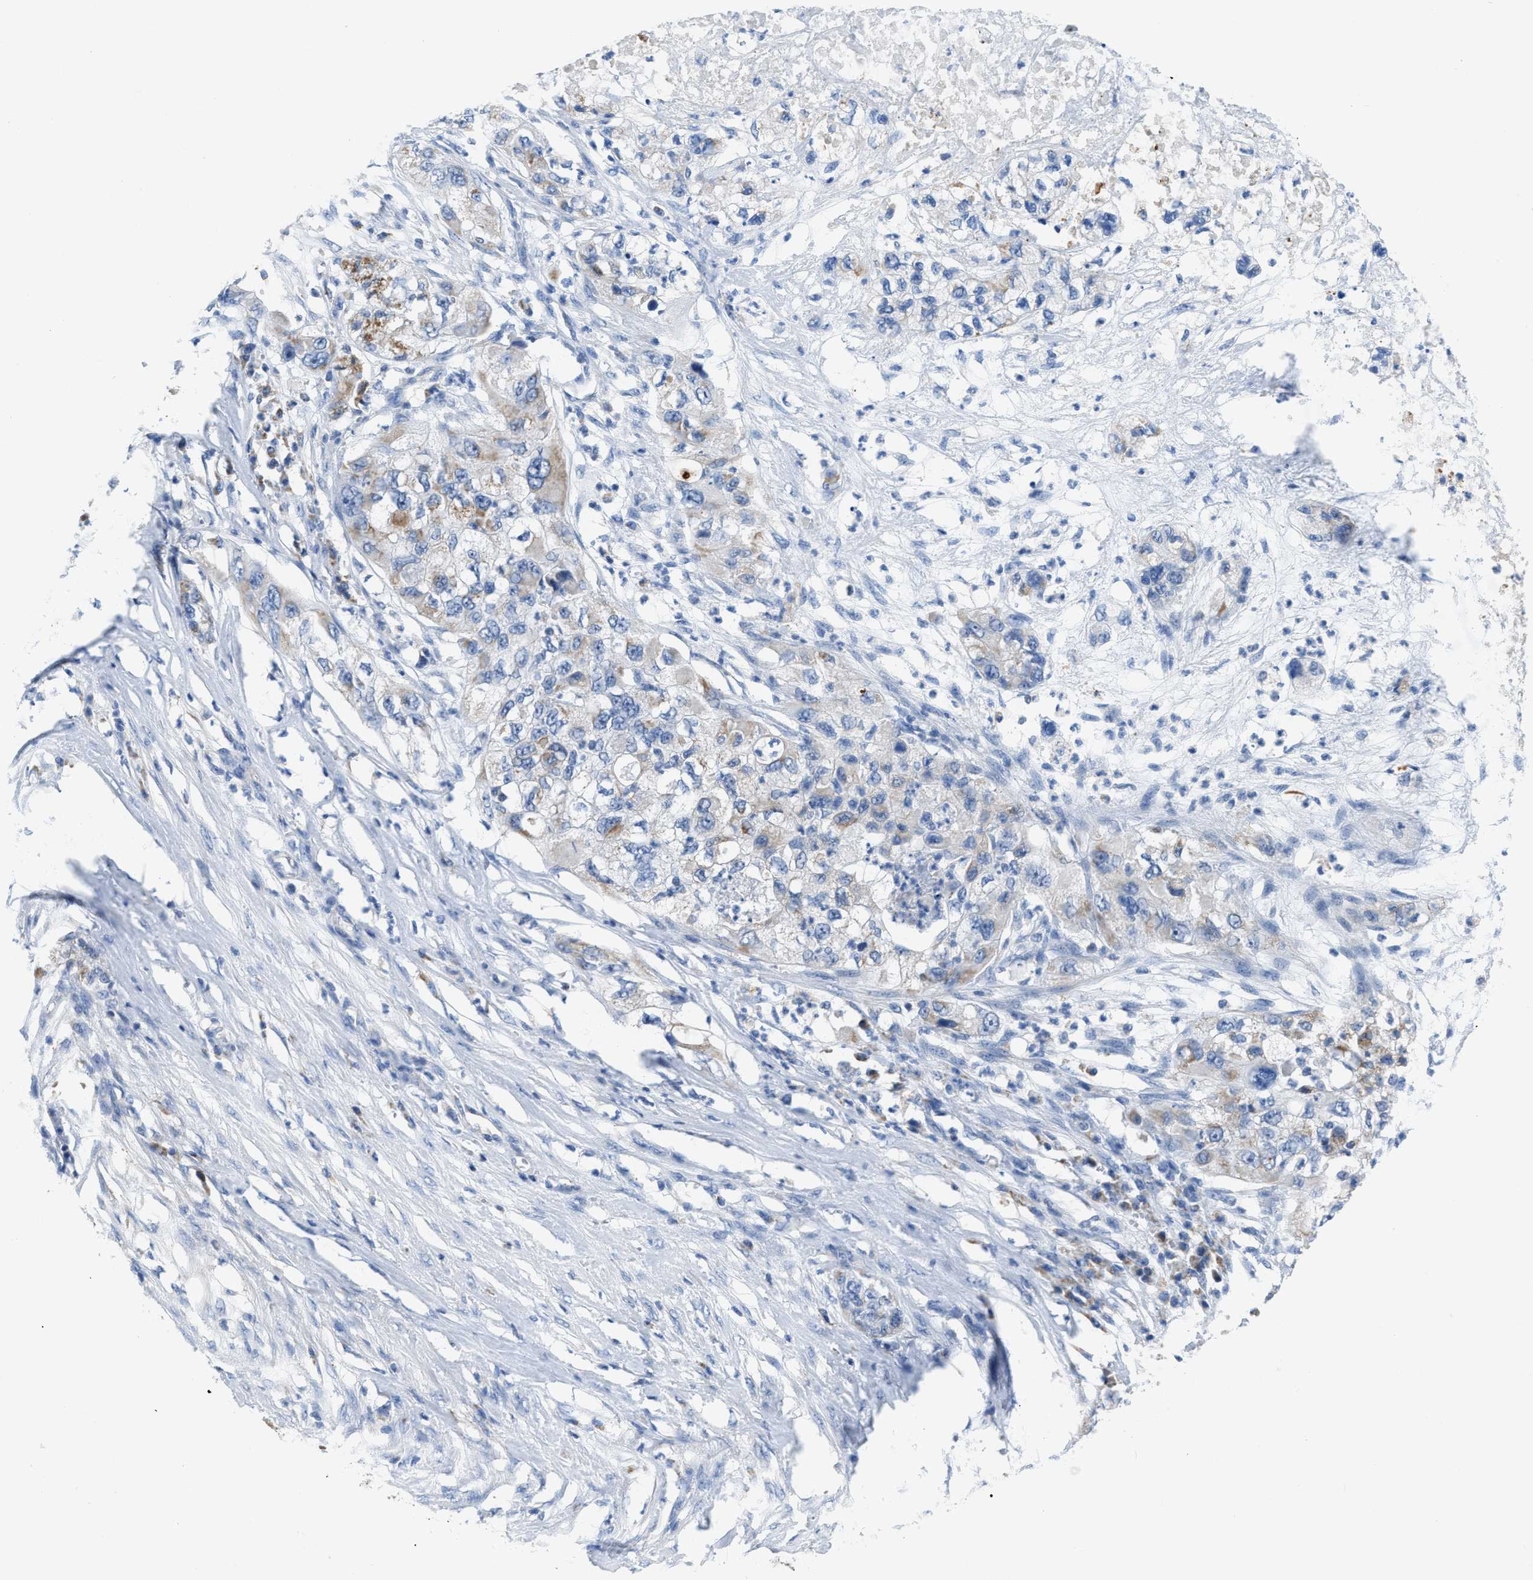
{"staining": {"intensity": "weak", "quantity": "<25%", "location": "cytoplasmic/membranous"}, "tissue": "pancreatic cancer", "cell_type": "Tumor cells", "image_type": "cancer", "snomed": [{"axis": "morphology", "description": "Adenocarcinoma, NOS"}, {"axis": "topography", "description": "Pancreas"}], "caption": "Immunohistochemistry (IHC) photomicrograph of neoplastic tissue: human adenocarcinoma (pancreatic) stained with DAB displays no significant protein expression in tumor cells.", "gene": "ETFA", "patient": {"sex": "female", "age": 78}}